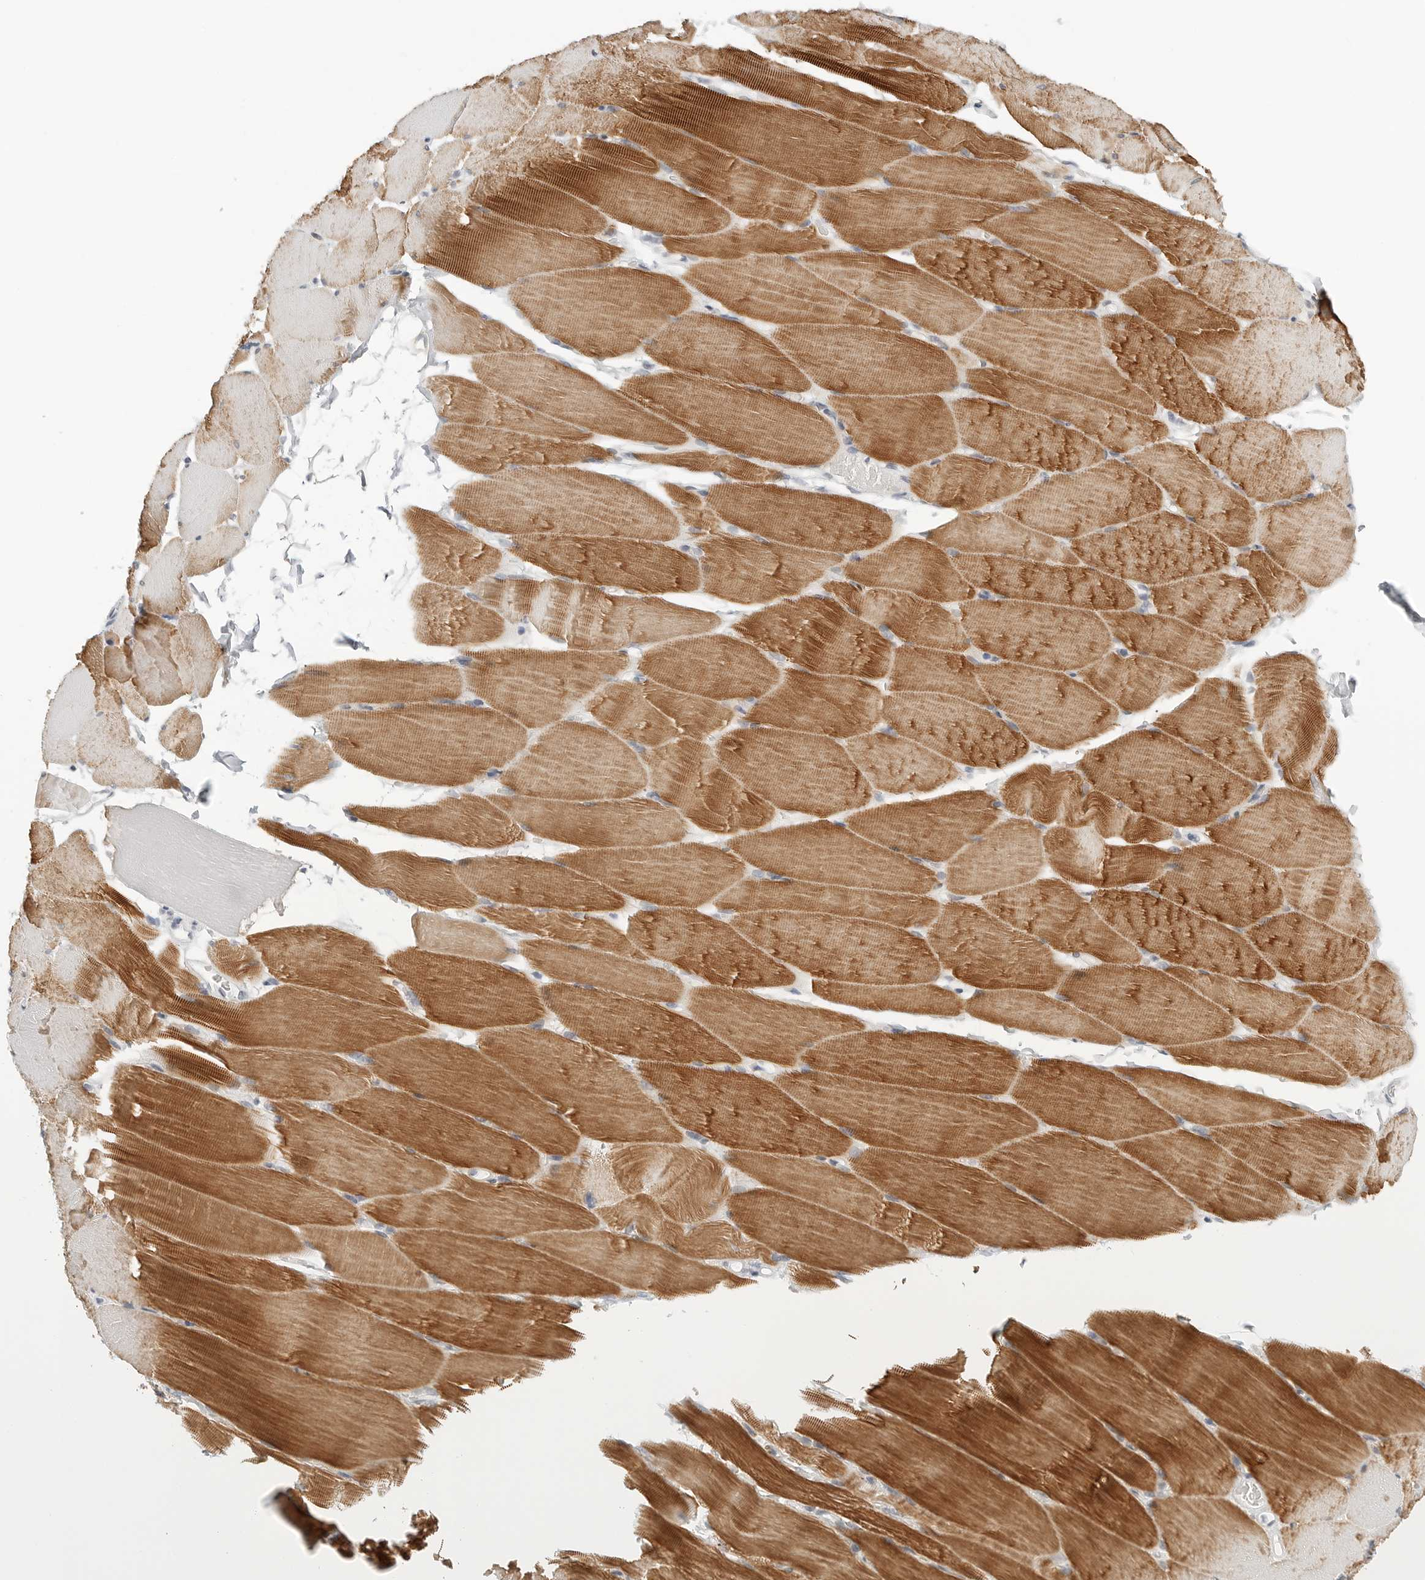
{"staining": {"intensity": "moderate", "quantity": ">75%", "location": "cytoplasmic/membranous"}, "tissue": "skeletal muscle", "cell_type": "Myocytes", "image_type": "normal", "snomed": [{"axis": "morphology", "description": "Normal tissue, NOS"}, {"axis": "topography", "description": "Skeletal muscle"}, {"axis": "topography", "description": "Parathyroid gland"}], "caption": "Protein expression by immunohistochemistry (IHC) exhibits moderate cytoplasmic/membranous staining in approximately >75% of myocytes in normal skeletal muscle.", "gene": "TSEN2", "patient": {"sex": "female", "age": 37}}